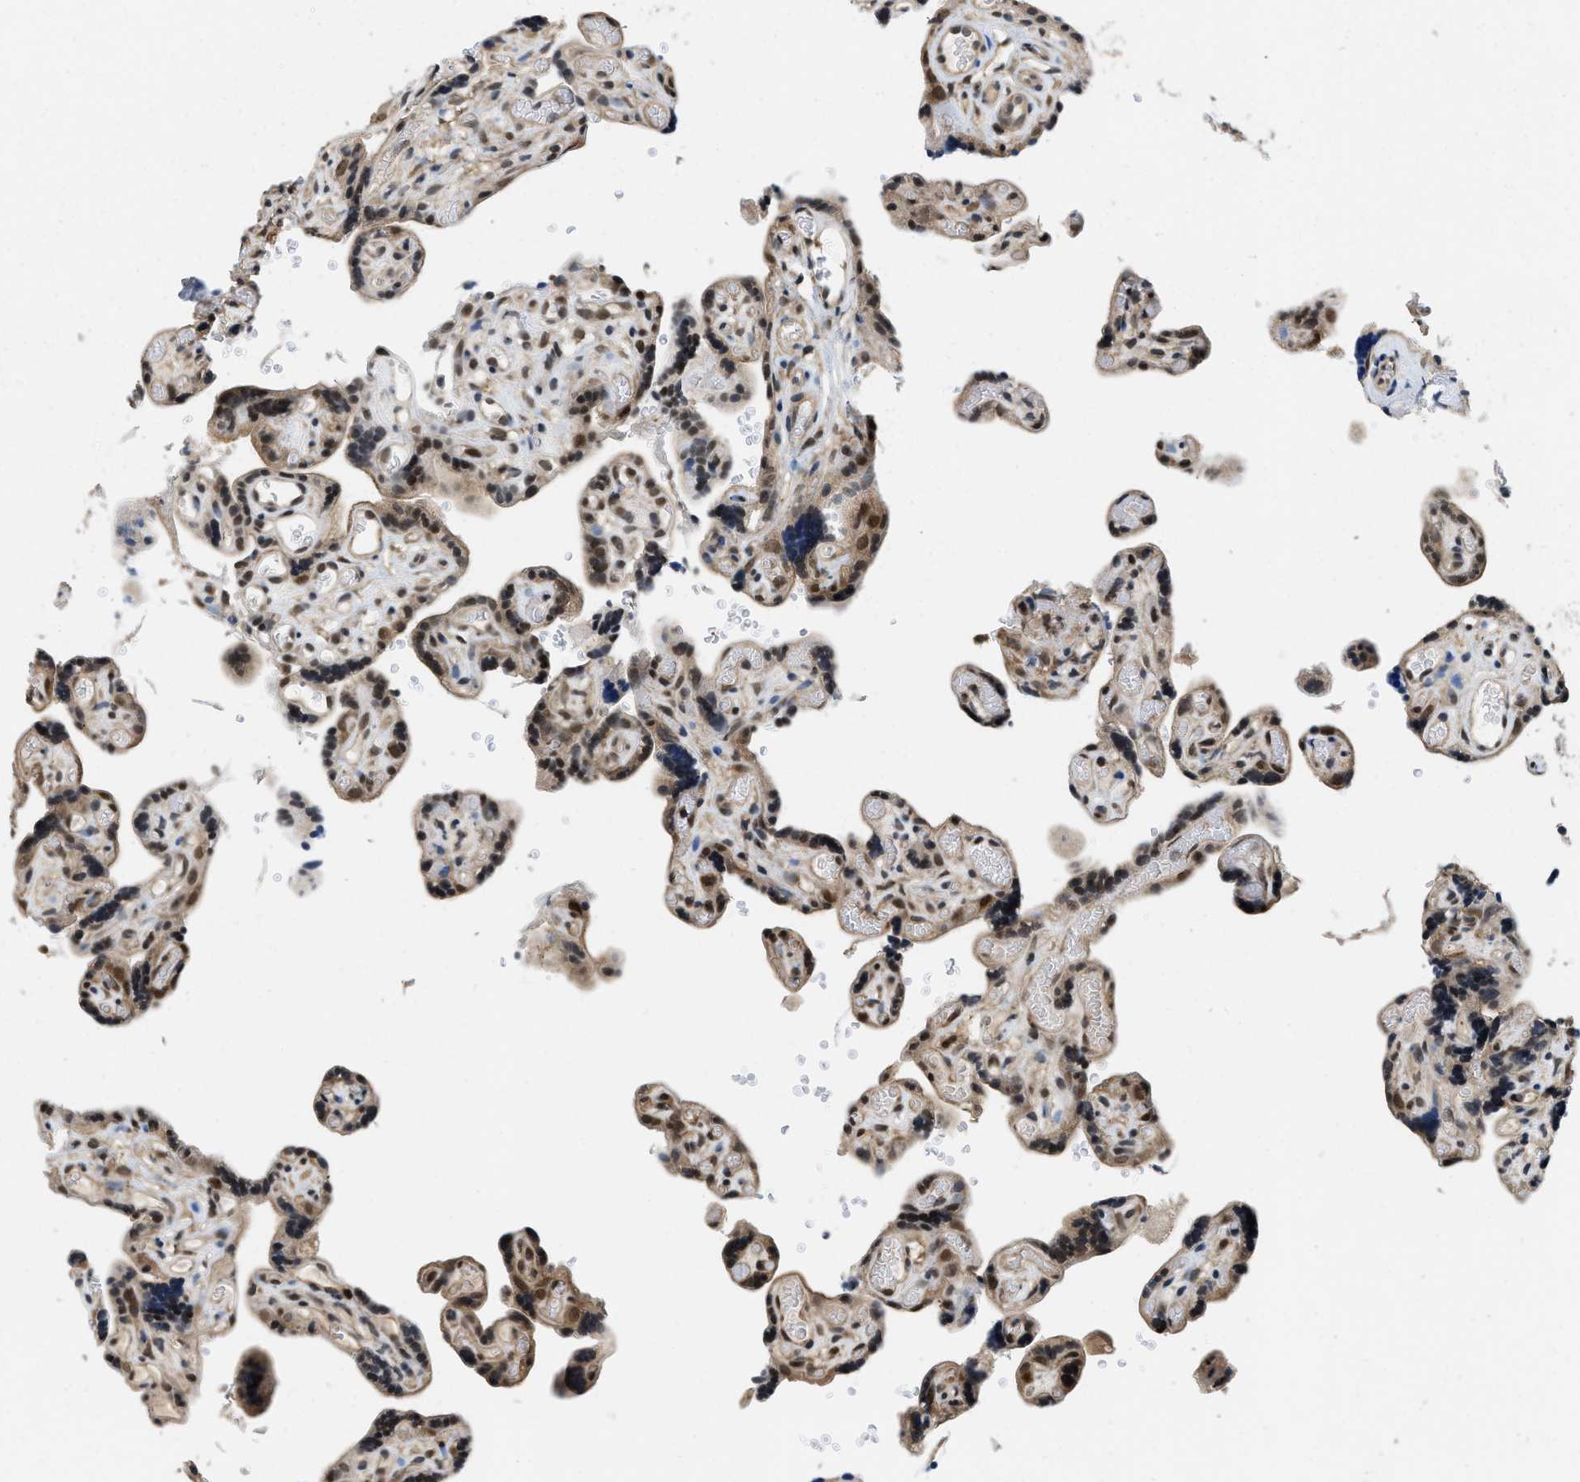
{"staining": {"intensity": "weak", "quantity": "25%-75%", "location": "cytoplasmic/membranous,nuclear"}, "tissue": "placenta", "cell_type": "Decidual cells", "image_type": "normal", "snomed": [{"axis": "morphology", "description": "Normal tissue, NOS"}, {"axis": "topography", "description": "Placenta"}], "caption": "This image displays immunohistochemistry (IHC) staining of benign human placenta, with low weak cytoplasmic/membranous,nuclear staining in approximately 25%-75% of decidual cells.", "gene": "ATF7IP", "patient": {"sex": "female", "age": 30}}